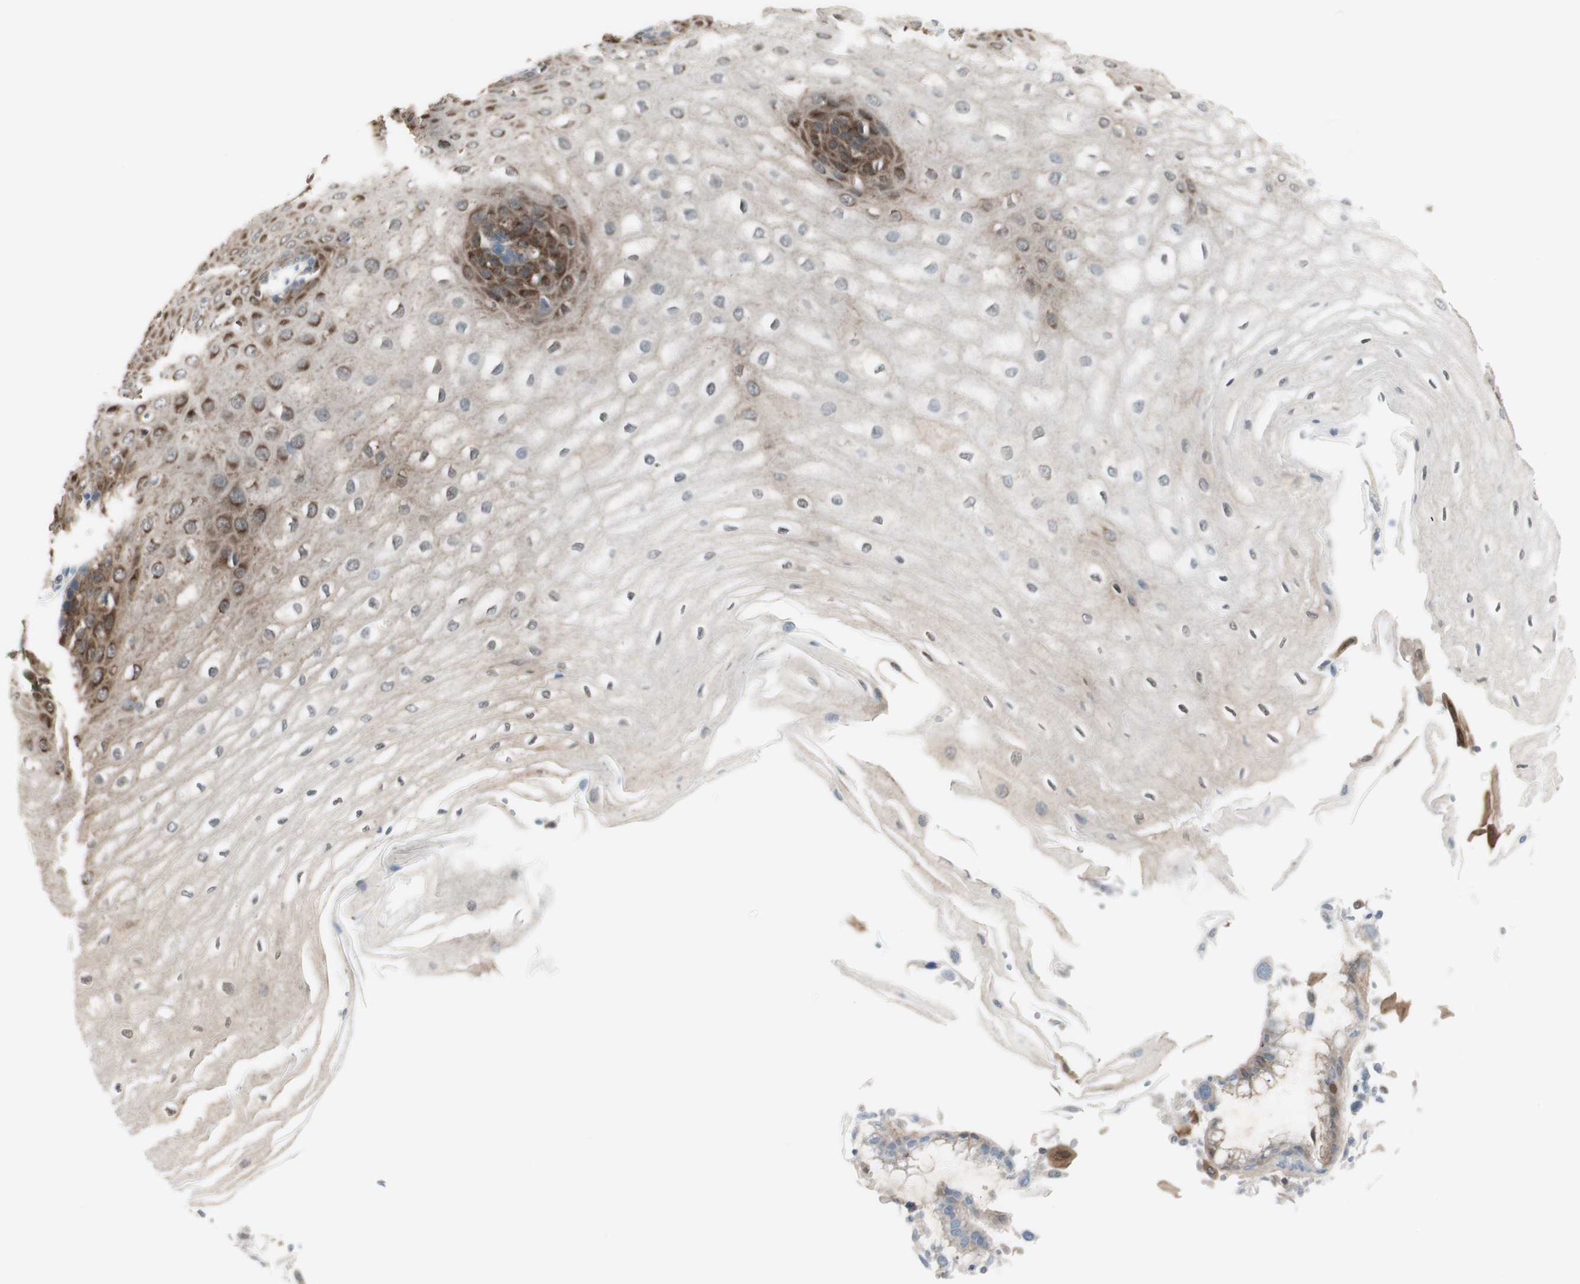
{"staining": {"intensity": "strong", "quantity": "25%-75%", "location": "cytoplasmic/membranous"}, "tissue": "esophagus", "cell_type": "Squamous epithelial cells", "image_type": "normal", "snomed": [{"axis": "morphology", "description": "Normal tissue, NOS"}, {"axis": "morphology", "description": "Squamous cell carcinoma, NOS"}, {"axis": "topography", "description": "Esophagus"}], "caption": "Immunohistochemistry photomicrograph of unremarkable esophagus: esophagus stained using immunohistochemistry (IHC) displays high levels of strong protein expression localized specifically in the cytoplasmic/membranous of squamous epithelial cells, appearing as a cytoplasmic/membranous brown color.", "gene": "SLC9A3R1", "patient": {"sex": "male", "age": 65}}